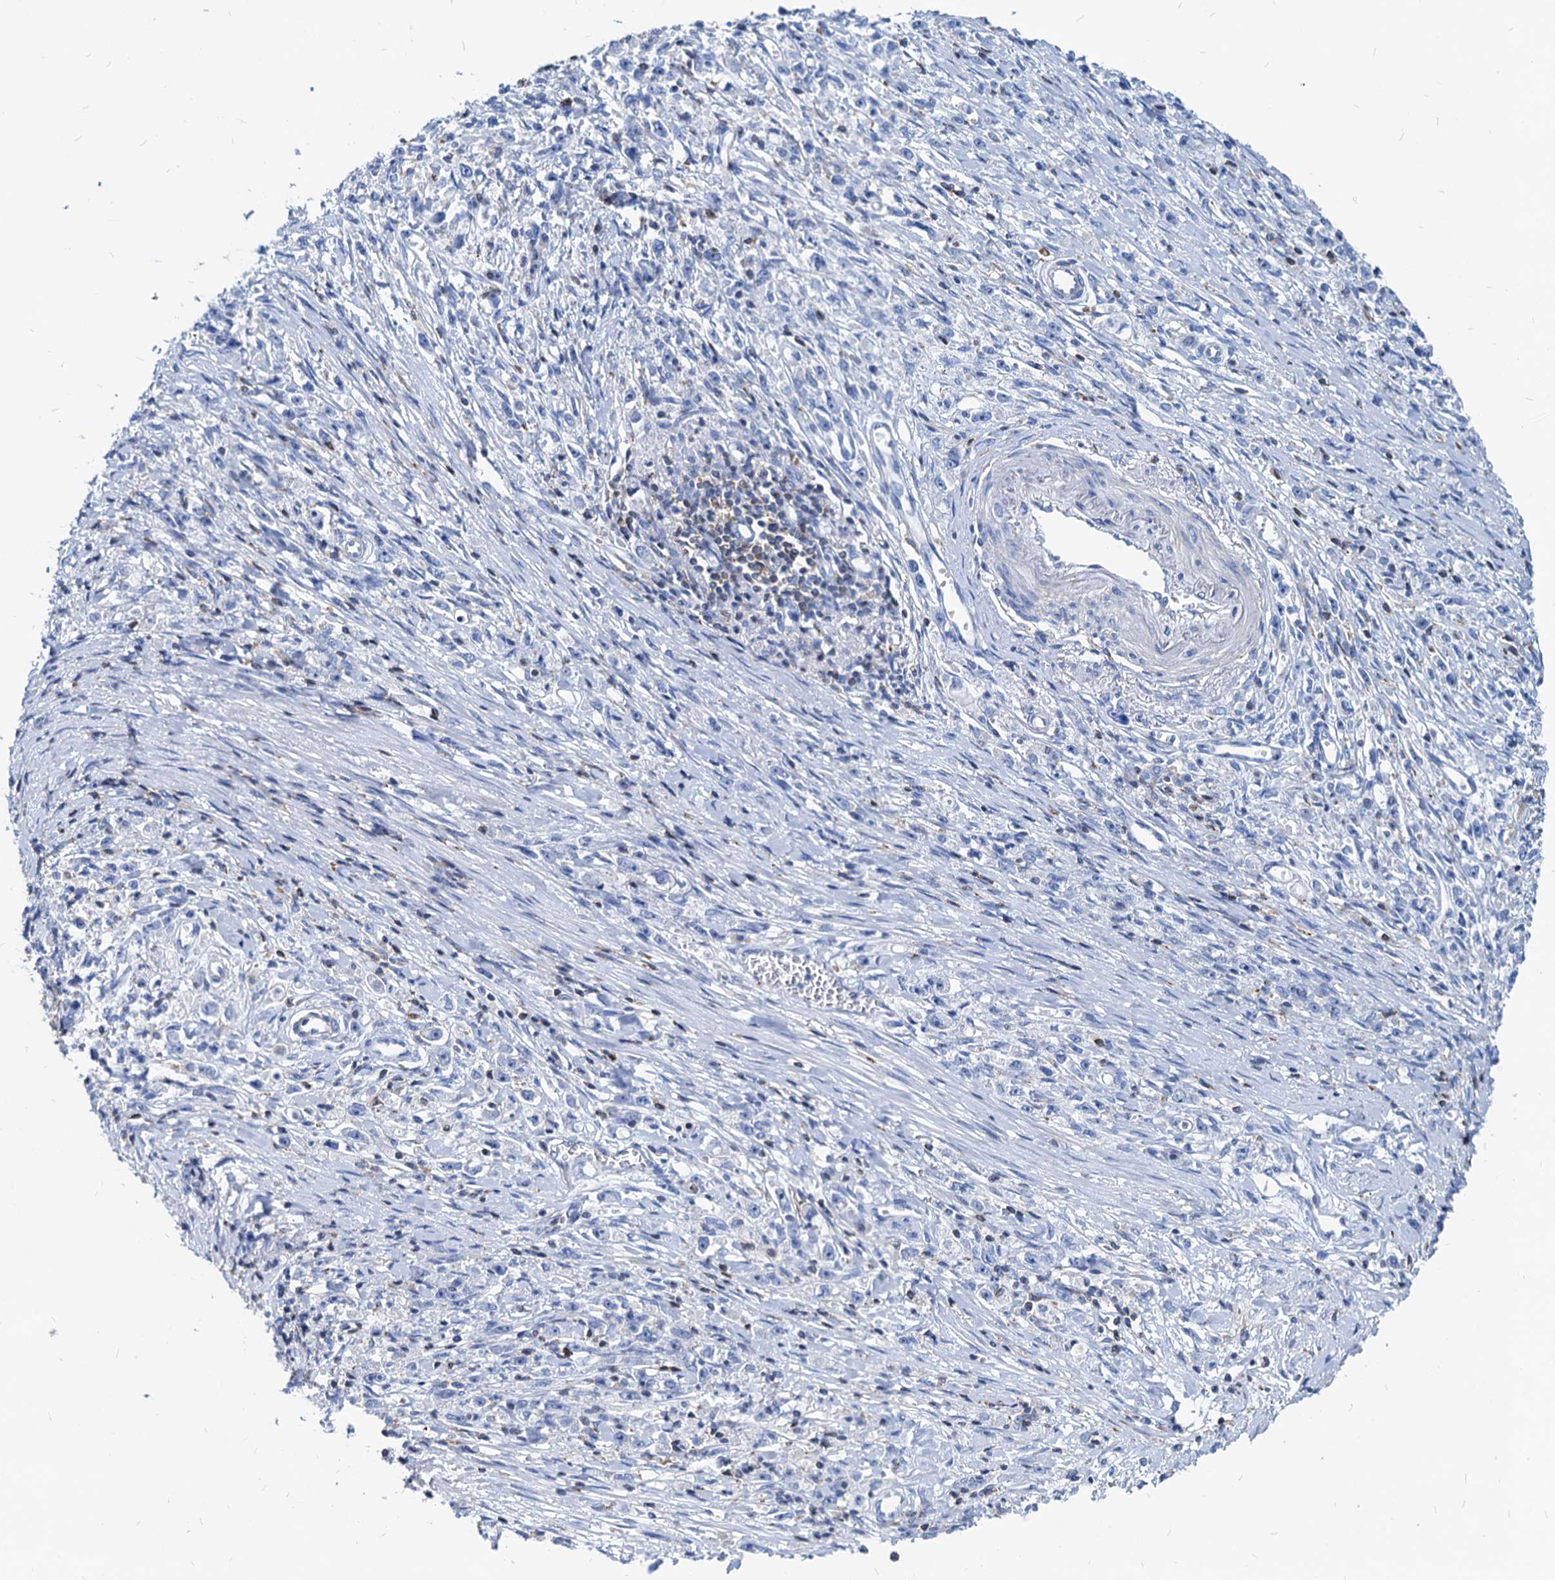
{"staining": {"intensity": "negative", "quantity": "none", "location": "none"}, "tissue": "stomach cancer", "cell_type": "Tumor cells", "image_type": "cancer", "snomed": [{"axis": "morphology", "description": "Adenocarcinoma, NOS"}, {"axis": "topography", "description": "Stomach"}], "caption": "The IHC histopathology image has no significant positivity in tumor cells of stomach cancer tissue.", "gene": "LCP2", "patient": {"sex": "female", "age": 59}}